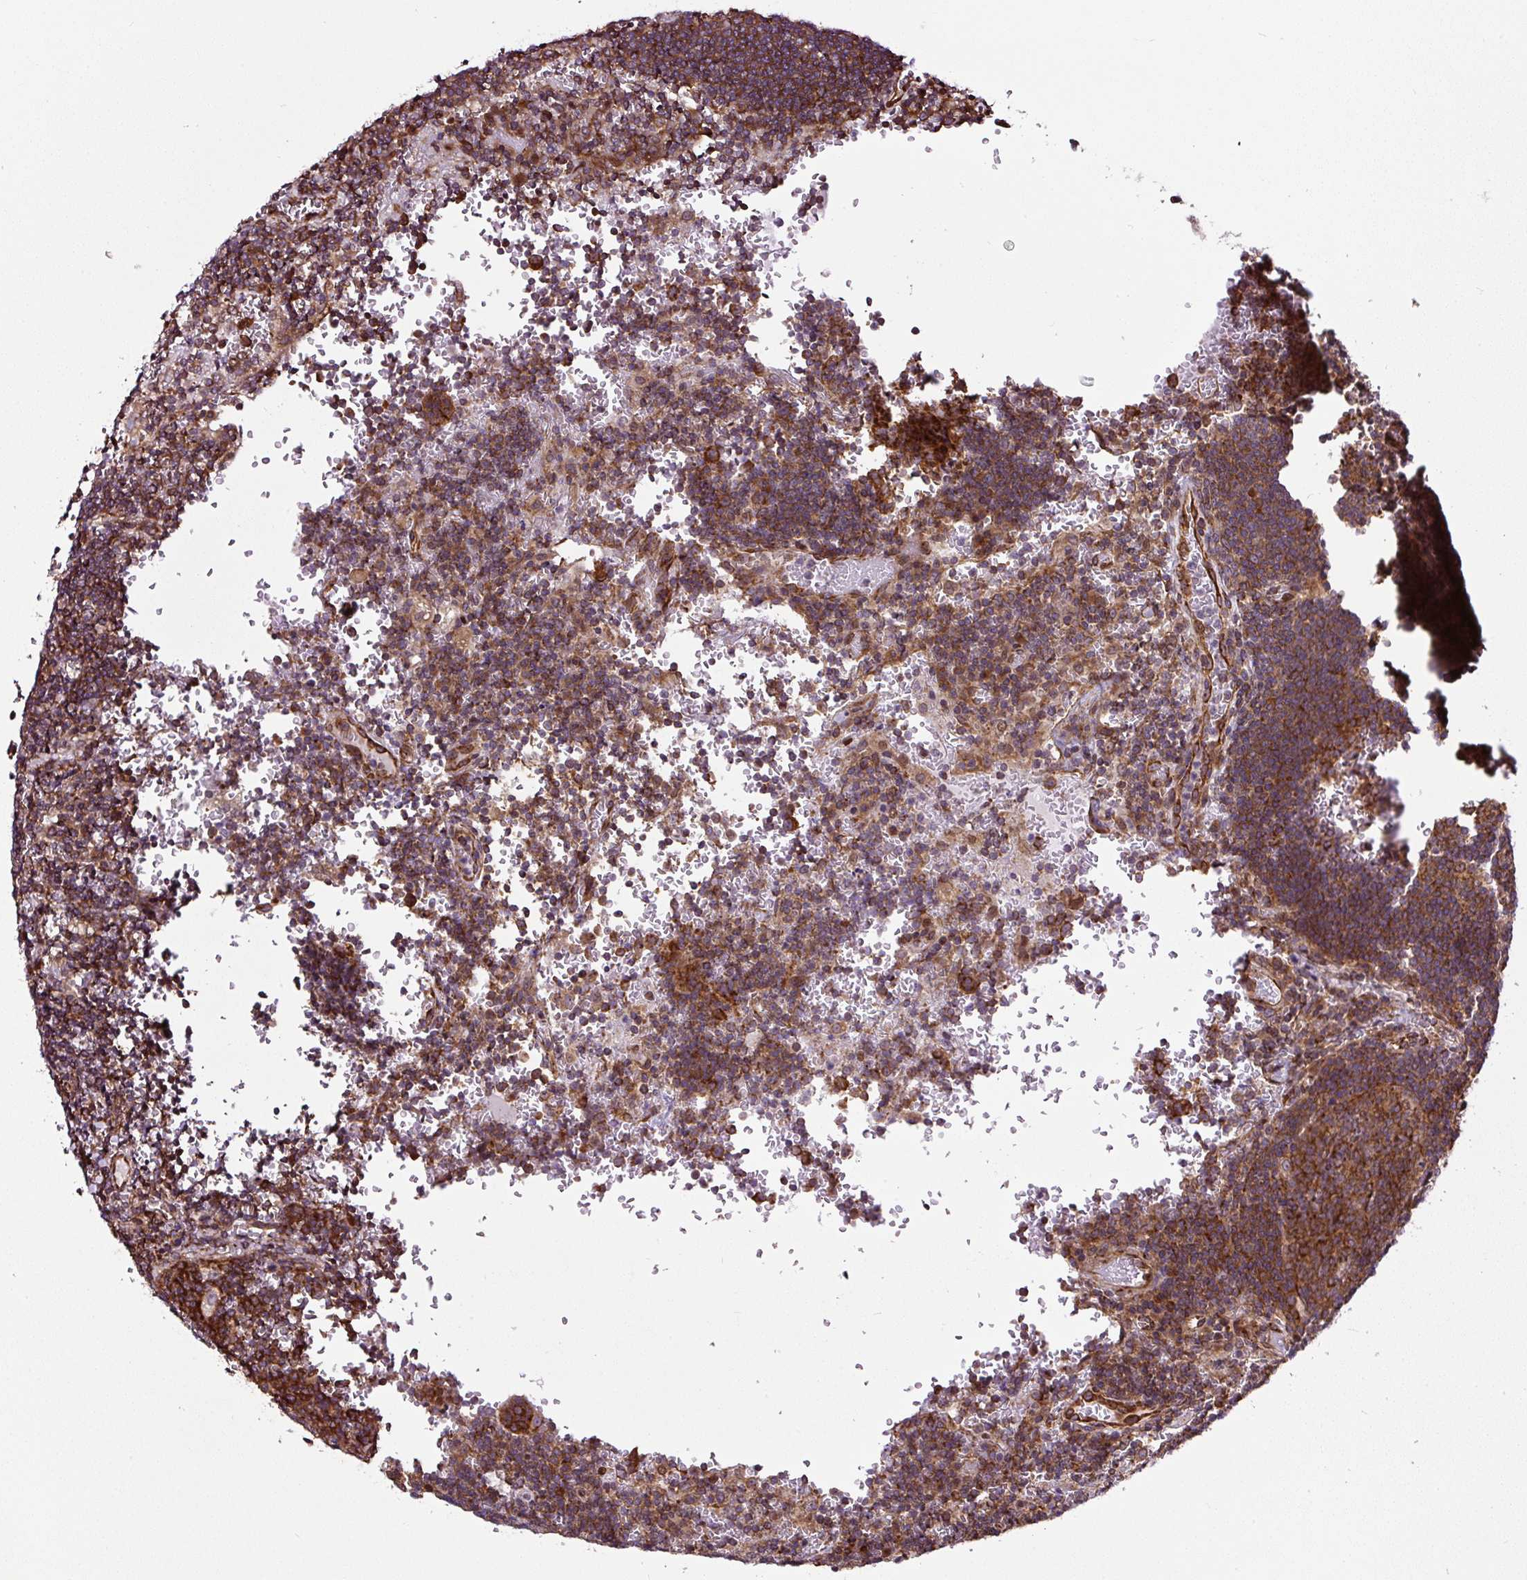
{"staining": {"intensity": "strong", "quantity": ">75%", "location": "cytoplasmic/membranous"}, "tissue": "lymph node", "cell_type": "Germinal center cells", "image_type": "normal", "snomed": [{"axis": "morphology", "description": "Normal tissue, NOS"}, {"axis": "topography", "description": "Lymph node"}], "caption": "Immunohistochemistry histopathology image of unremarkable lymph node: lymph node stained using IHC reveals high levels of strong protein expression localized specifically in the cytoplasmic/membranous of germinal center cells, appearing as a cytoplasmic/membranous brown color.", "gene": "KDM4E", "patient": {"sex": "female", "age": 73}}